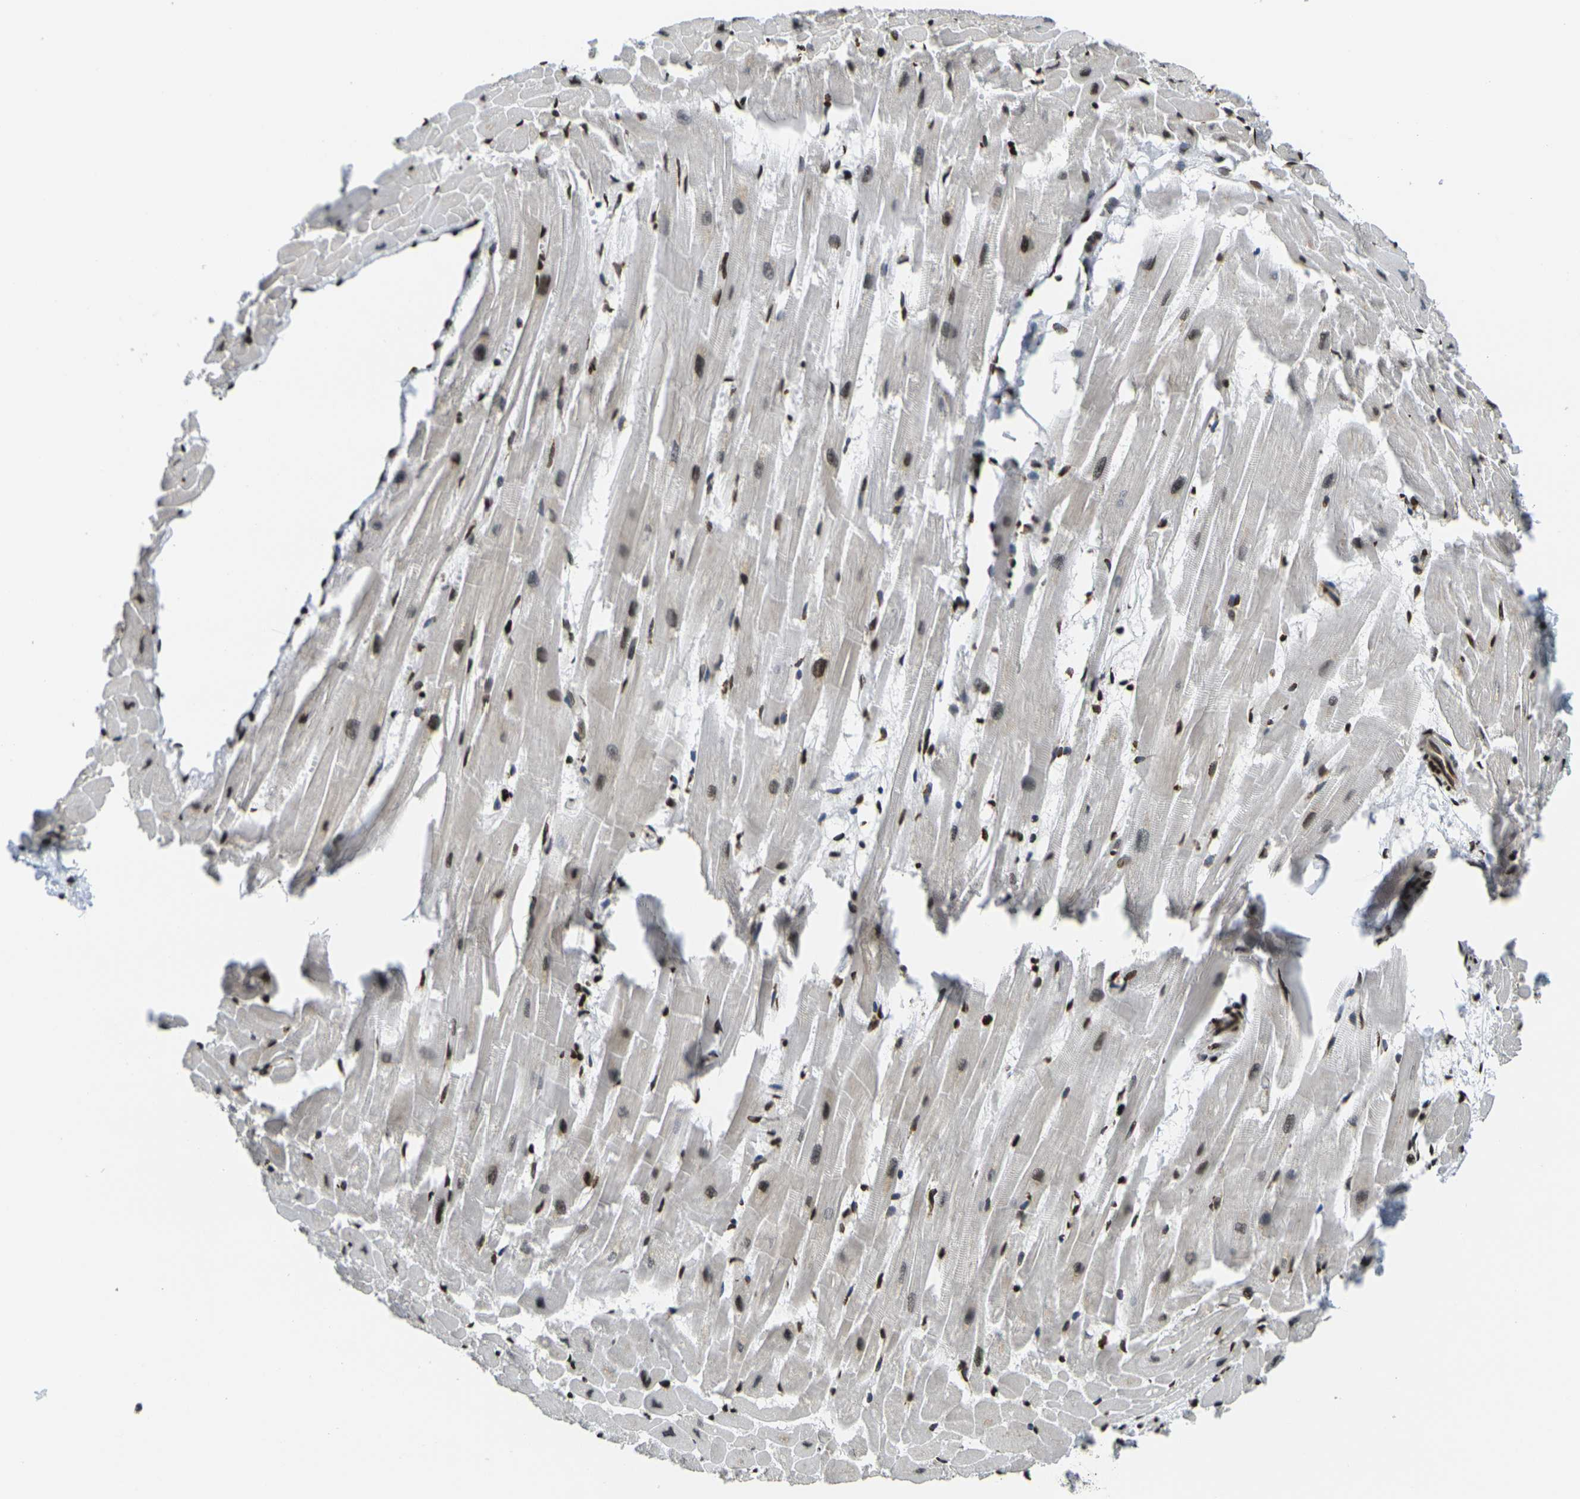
{"staining": {"intensity": "strong", "quantity": ">75%", "location": "nuclear"}, "tissue": "heart muscle", "cell_type": "Cardiomyocytes", "image_type": "normal", "snomed": [{"axis": "morphology", "description": "Normal tissue, NOS"}, {"axis": "topography", "description": "Heart"}], "caption": "Protein analysis of benign heart muscle displays strong nuclear positivity in about >75% of cardiomyocytes.", "gene": "H1", "patient": {"sex": "female", "age": 19}}